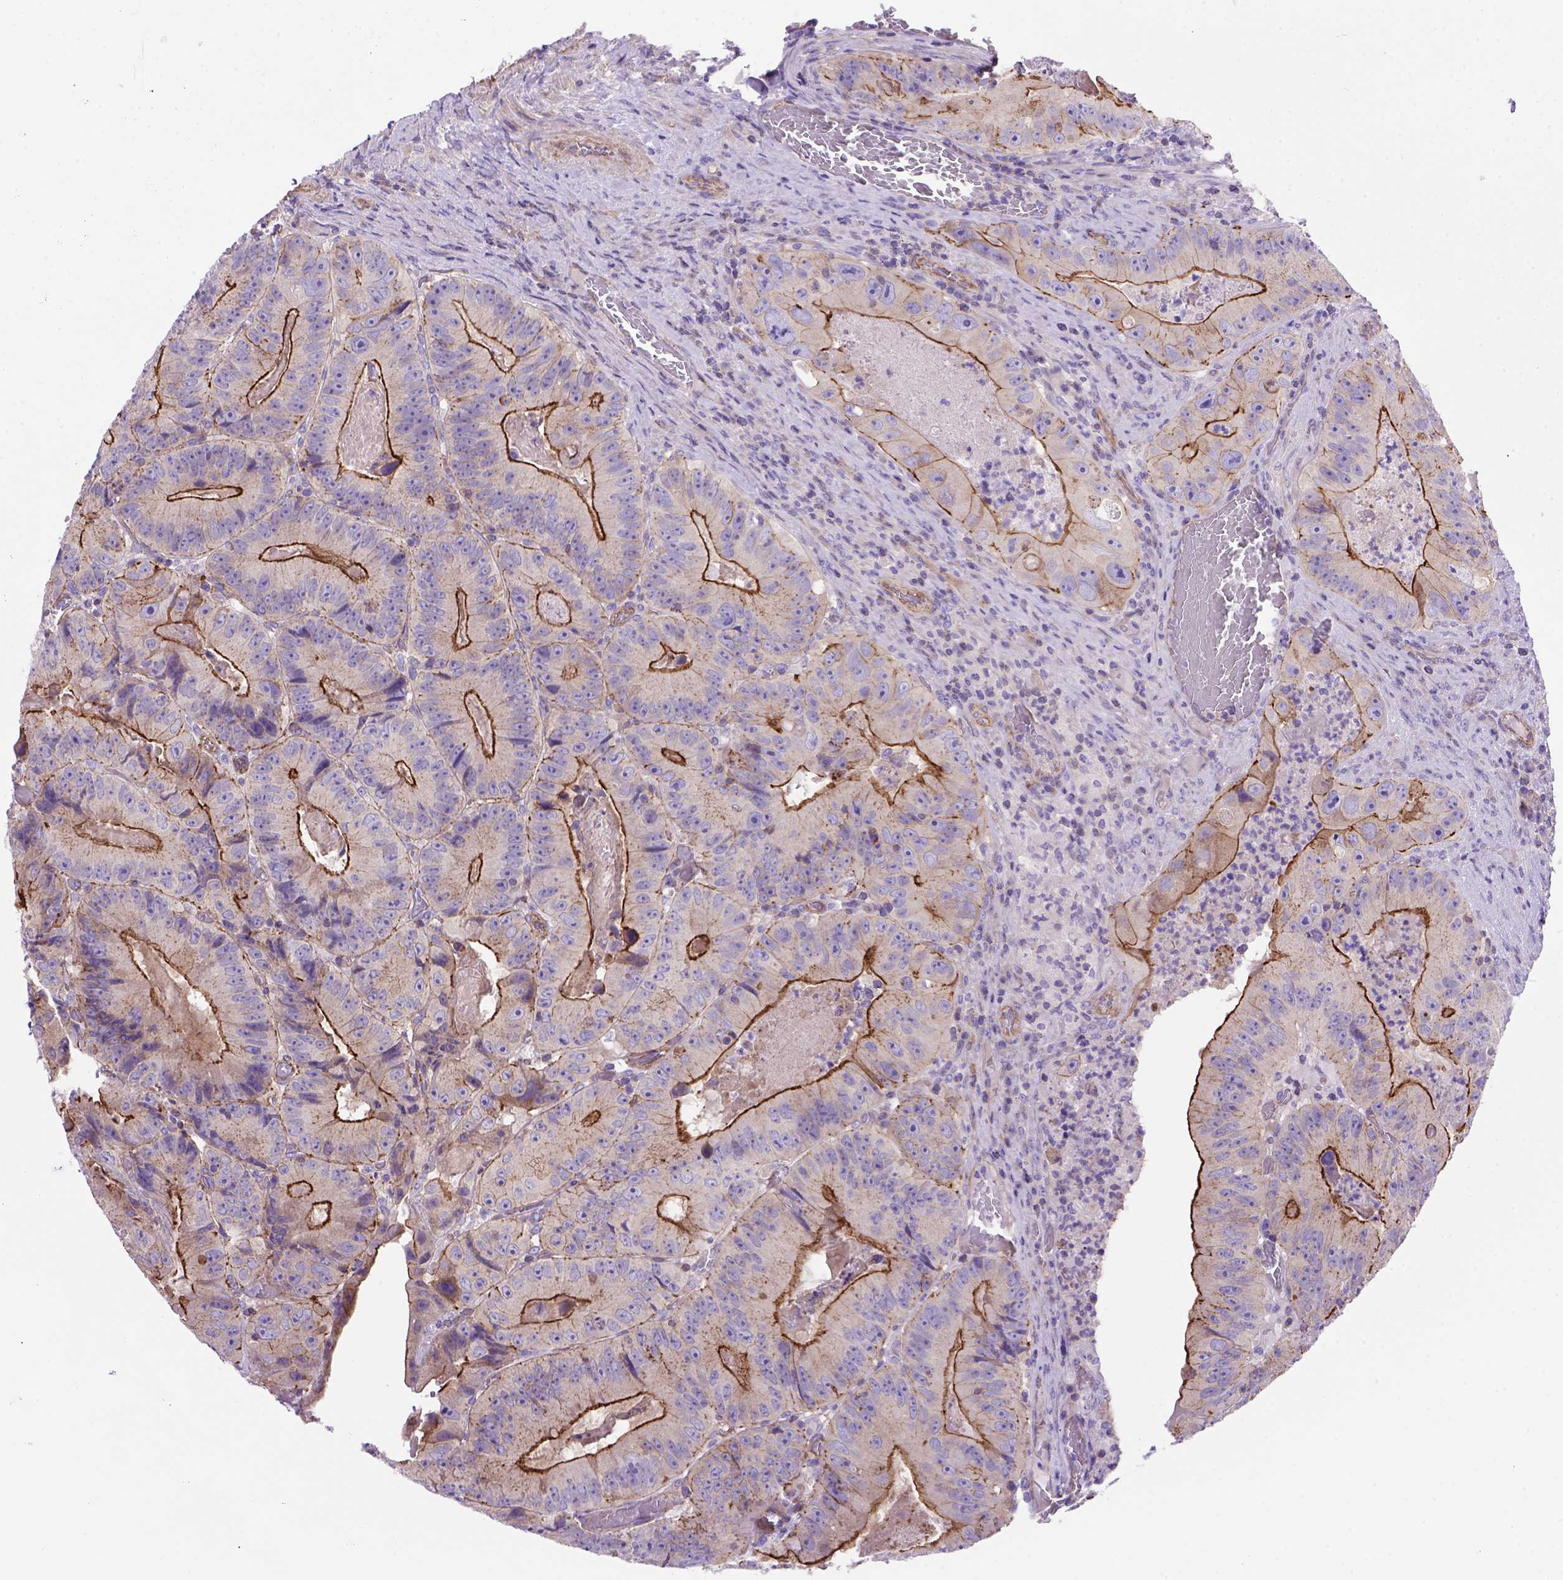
{"staining": {"intensity": "strong", "quantity": "25%-75%", "location": "cytoplasmic/membranous"}, "tissue": "colorectal cancer", "cell_type": "Tumor cells", "image_type": "cancer", "snomed": [{"axis": "morphology", "description": "Adenocarcinoma, NOS"}, {"axis": "topography", "description": "Colon"}], "caption": "Protein staining by immunohistochemistry exhibits strong cytoplasmic/membranous expression in about 25%-75% of tumor cells in colorectal cancer.", "gene": "PEX12", "patient": {"sex": "female", "age": 86}}